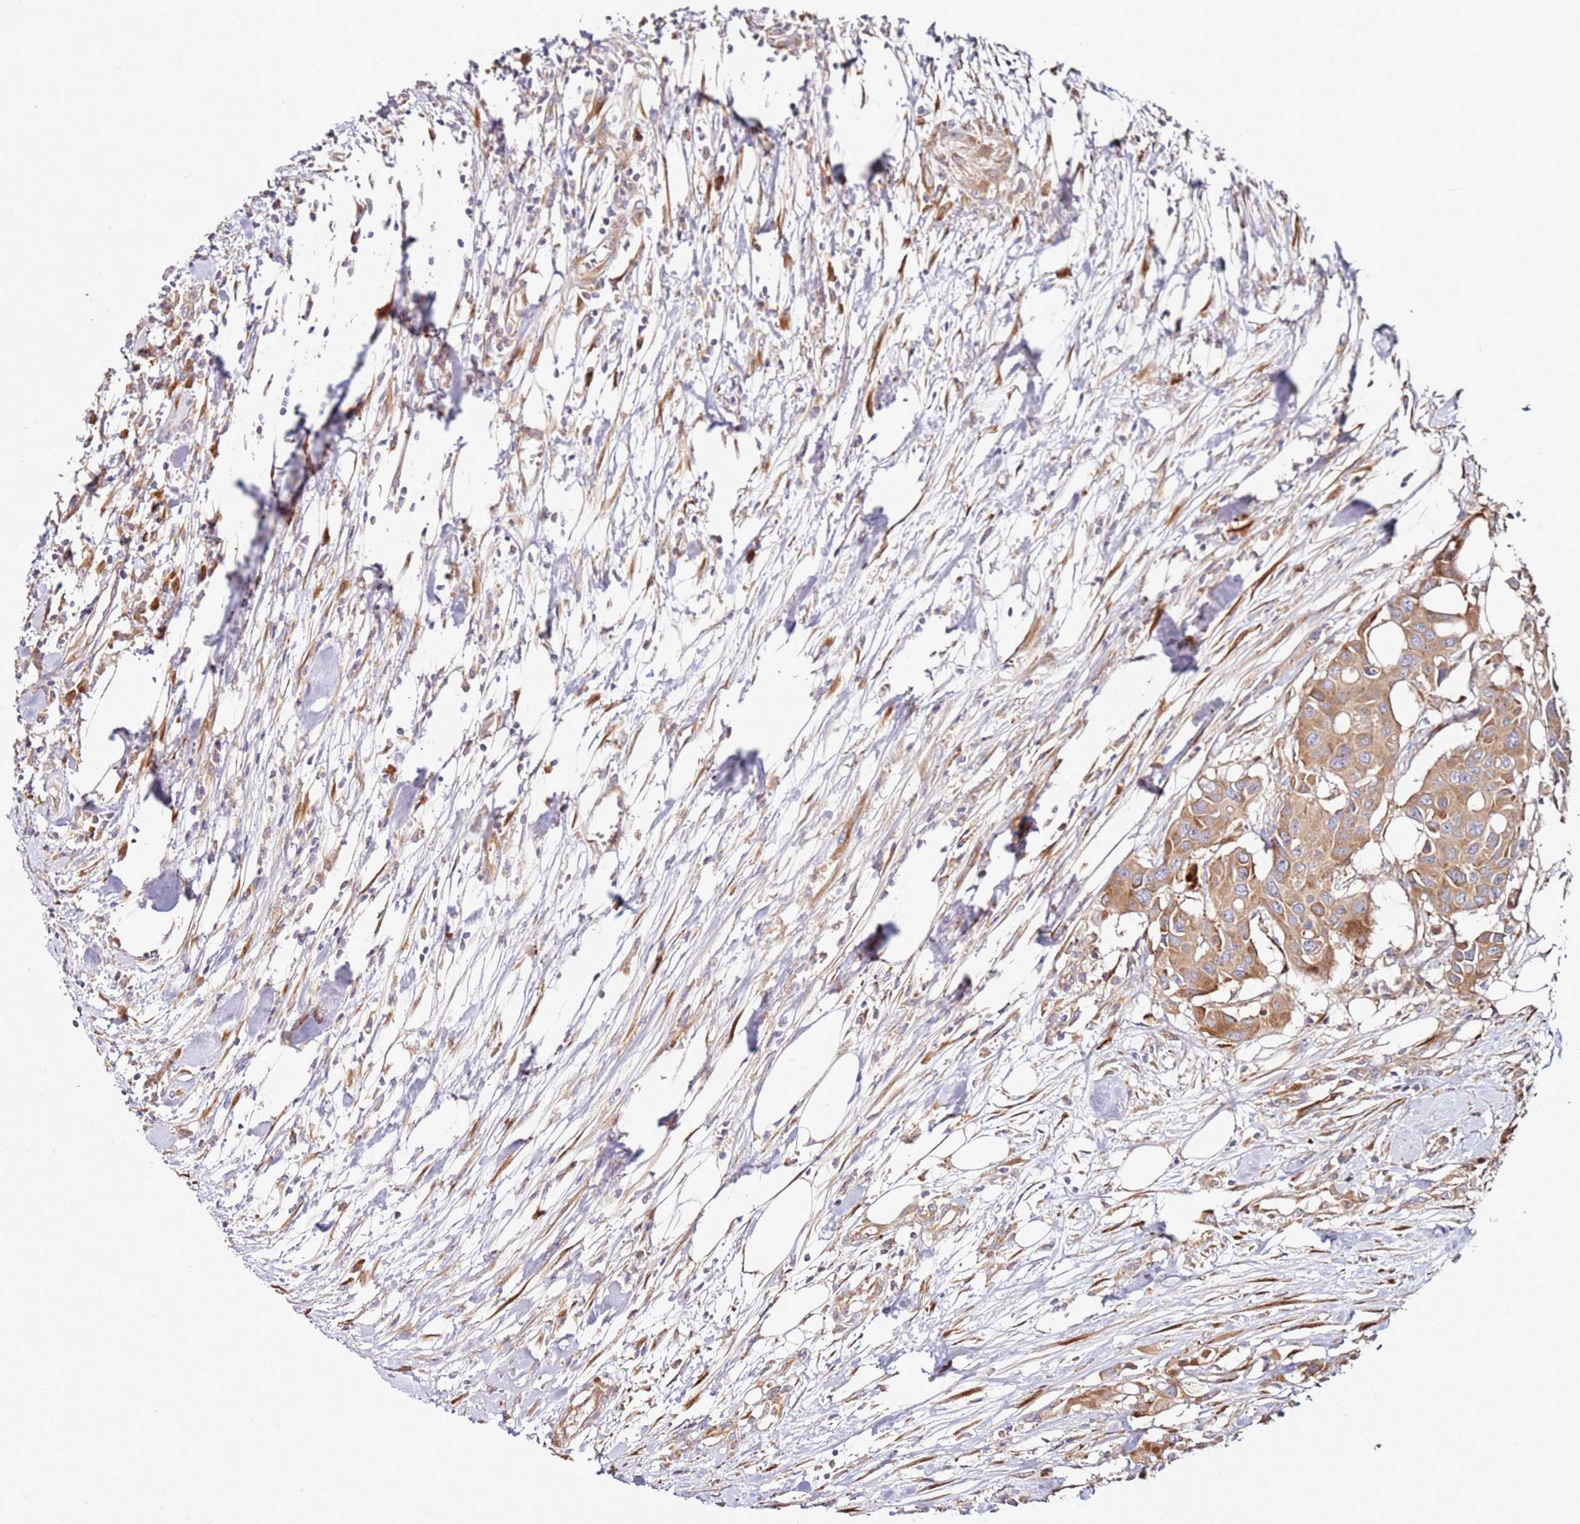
{"staining": {"intensity": "moderate", "quantity": ">75%", "location": "cytoplasmic/membranous"}, "tissue": "colorectal cancer", "cell_type": "Tumor cells", "image_type": "cancer", "snomed": [{"axis": "morphology", "description": "Adenocarcinoma, NOS"}, {"axis": "topography", "description": "Colon"}], "caption": "Immunohistochemistry histopathology image of colorectal adenocarcinoma stained for a protein (brown), which displays medium levels of moderate cytoplasmic/membranous positivity in about >75% of tumor cells.", "gene": "RPS3A", "patient": {"sex": "male", "age": 77}}